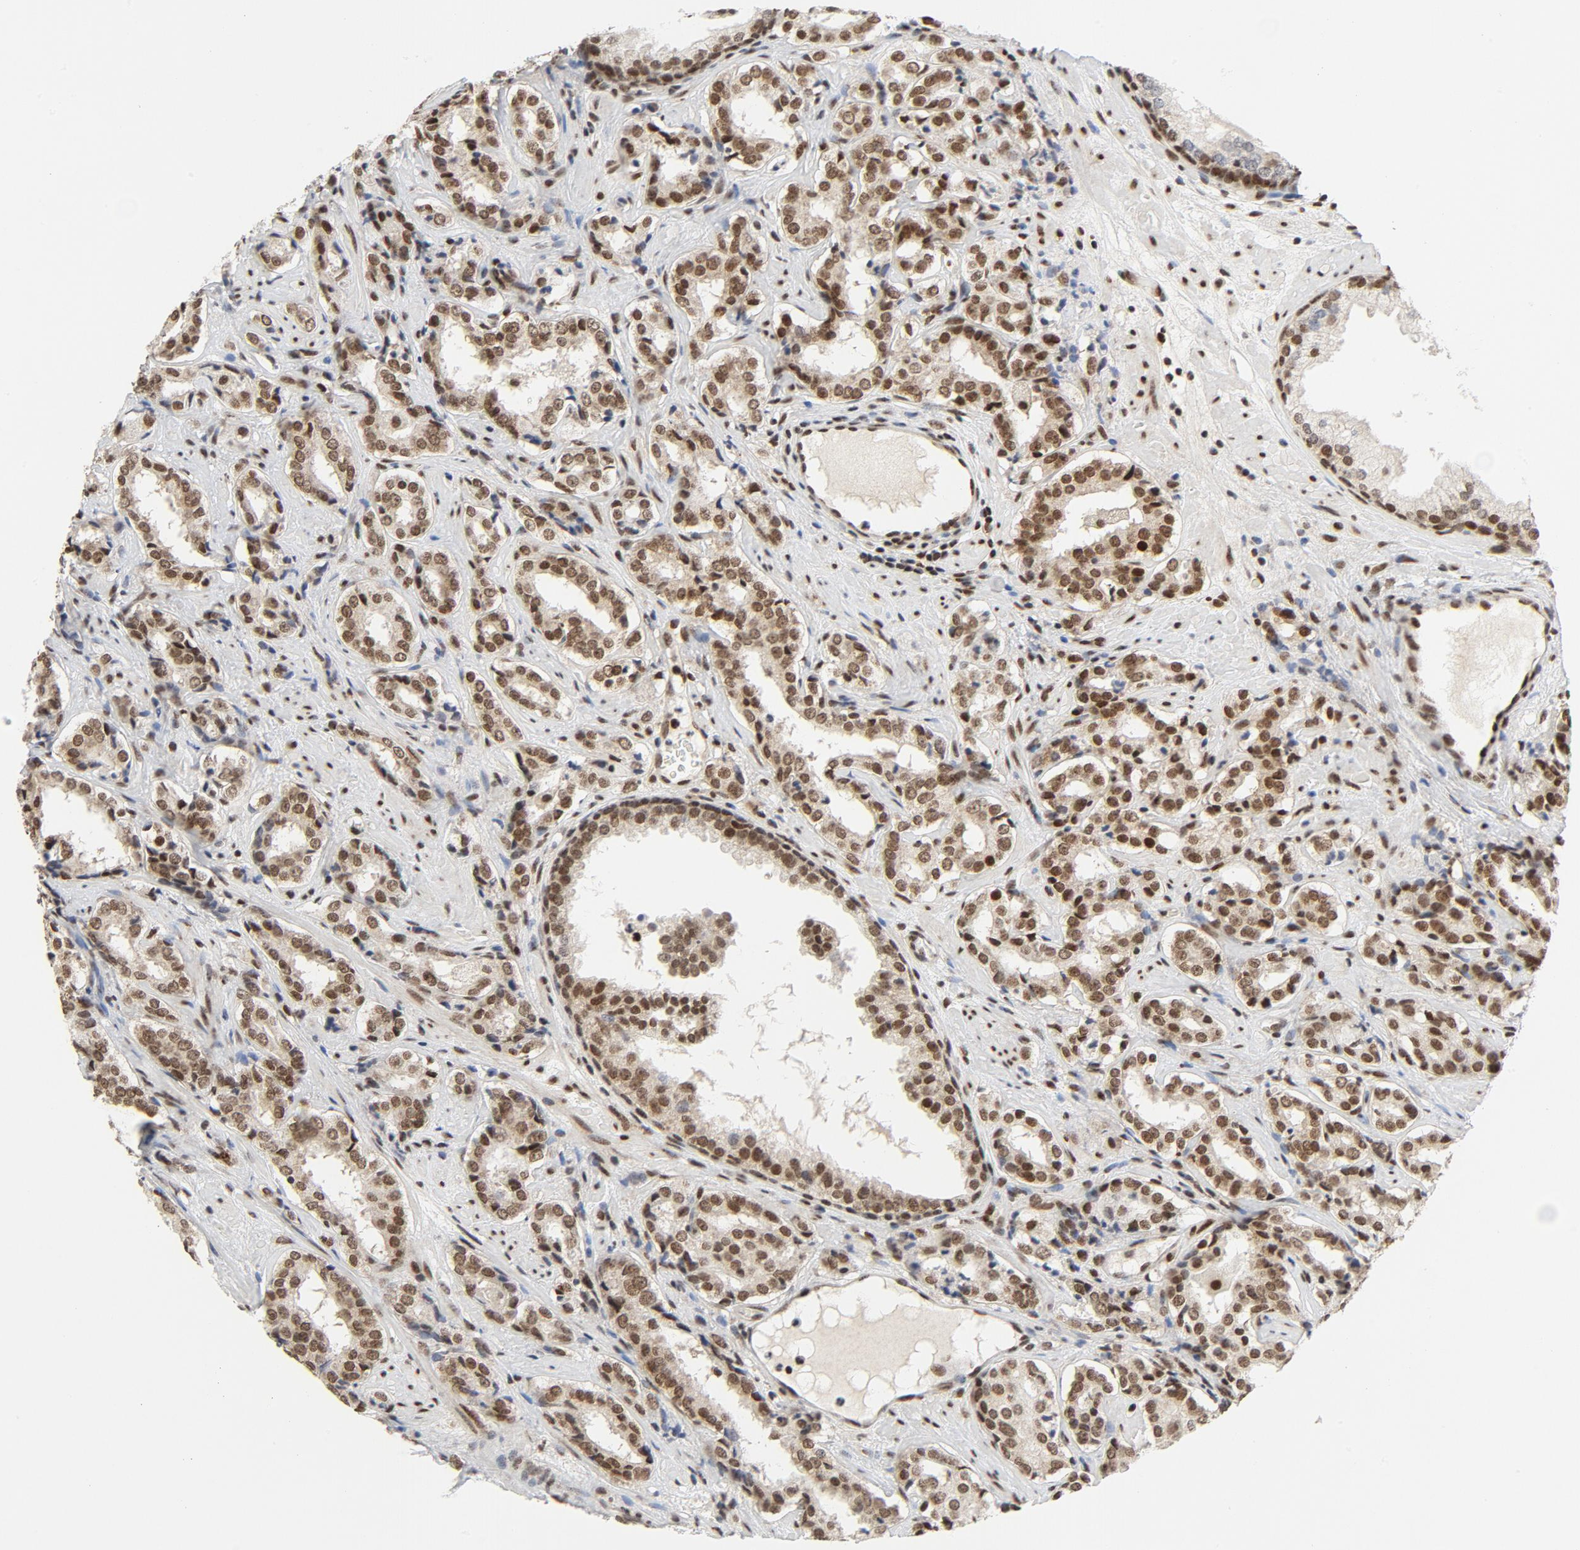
{"staining": {"intensity": "strong", "quantity": ">75%", "location": "nuclear"}, "tissue": "prostate cancer", "cell_type": "Tumor cells", "image_type": "cancer", "snomed": [{"axis": "morphology", "description": "Adenocarcinoma, Medium grade"}, {"axis": "topography", "description": "Prostate"}], "caption": "Immunohistochemical staining of human prostate cancer (medium-grade adenocarcinoma) demonstrates strong nuclear protein expression in approximately >75% of tumor cells. (Stains: DAB in brown, nuclei in blue, Microscopy: brightfield microscopy at high magnification).", "gene": "ERCC1", "patient": {"sex": "male", "age": 60}}